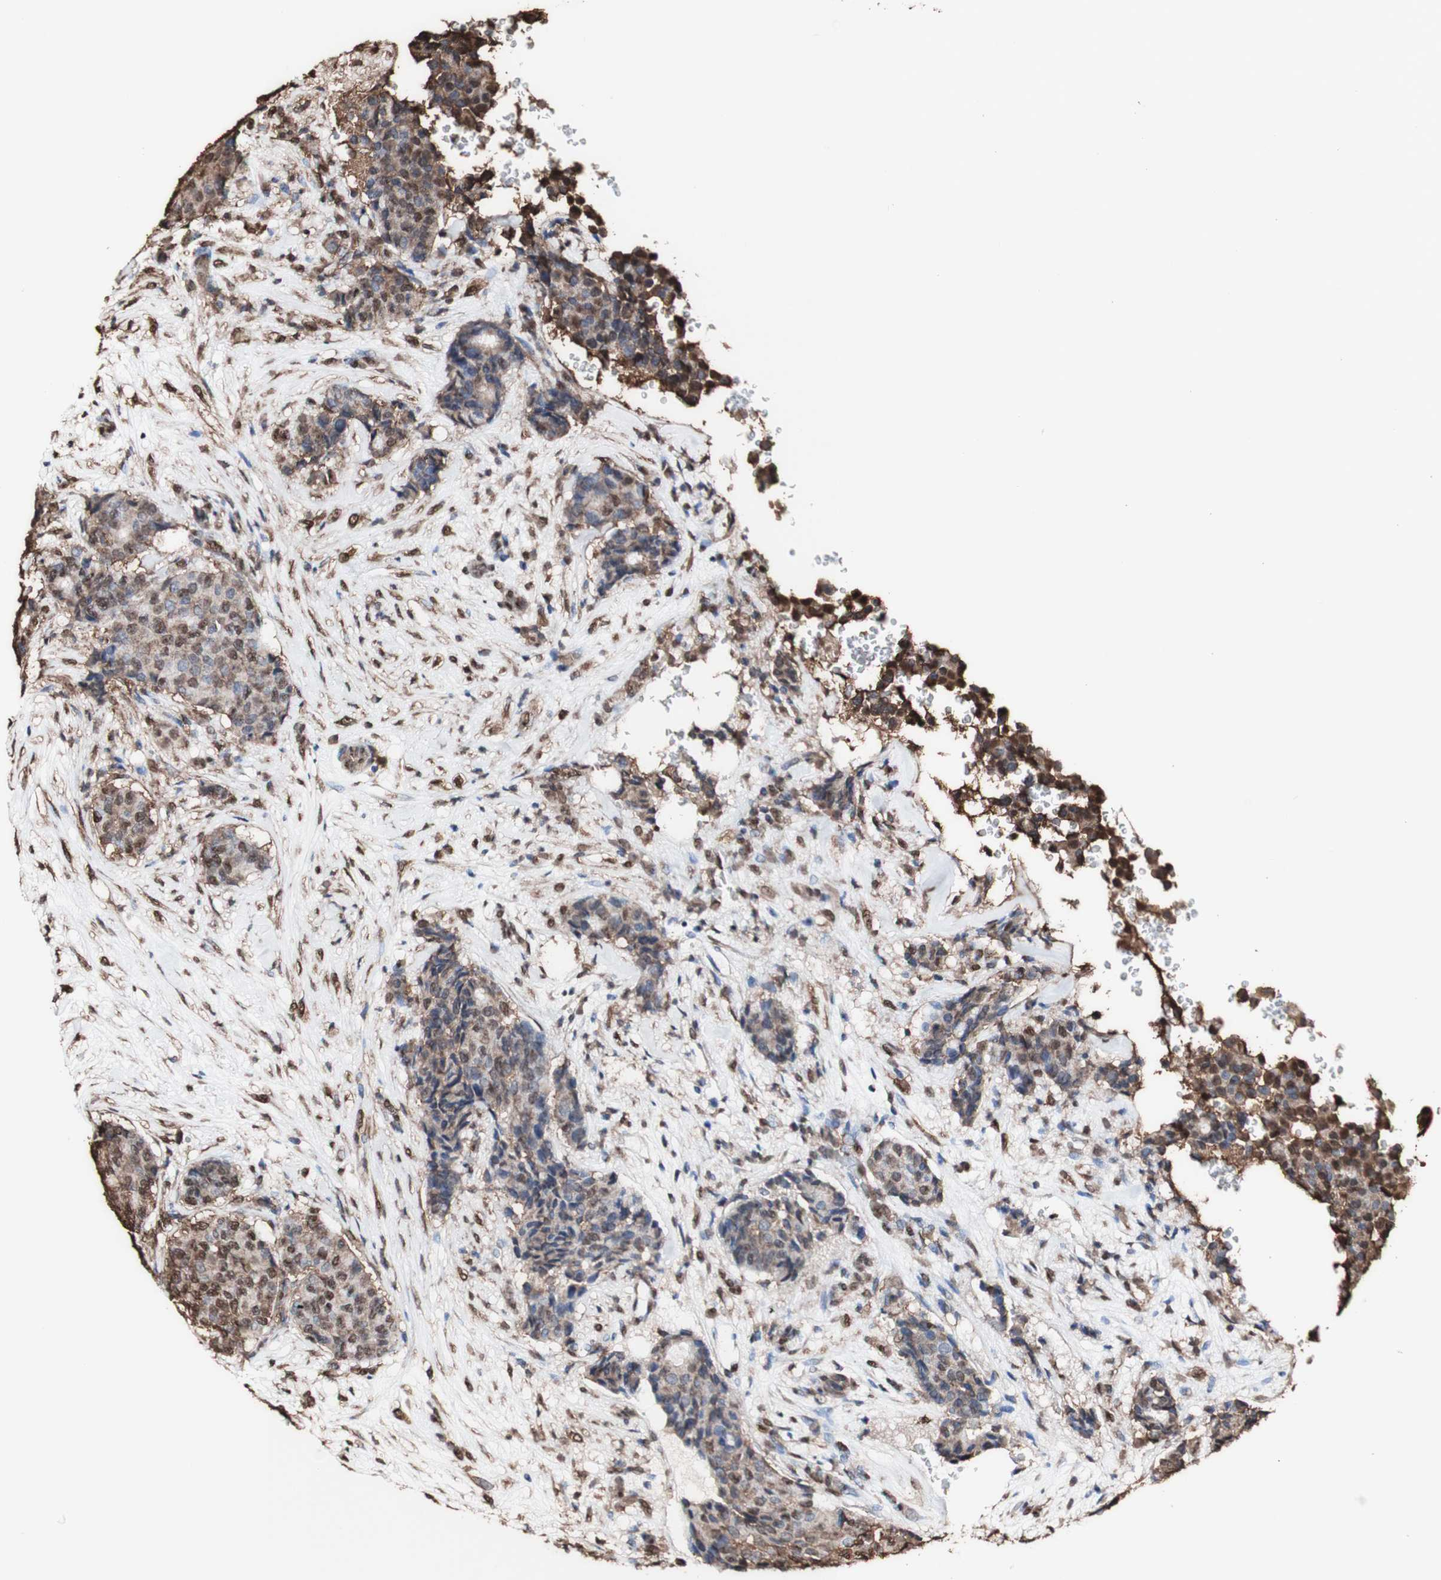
{"staining": {"intensity": "moderate", "quantity": "25%-75%", "location": "cytoplasmic/membranous,nuclear"}, "tissue": "breast cancer", "cell_type": "Tumor cells", "image_type": "cancer", "snomed": [{"axis": "morphology", "description": "Duct carcinoma"}, {"axis": "topography", "description": "Breast"}], "caption": "High-power microscopy captured an IHC micrograph of breast cancer (invasive ductal carcinoma), revealing moderate cytoplasmic/membranous and nuclear staining in approximately 25%-75% of tumor cells. (Brightfield microscopy of DAB IHC at high magnification).", "gene": "PIDD1", "patient": {"sex": "female", "age": 75}}